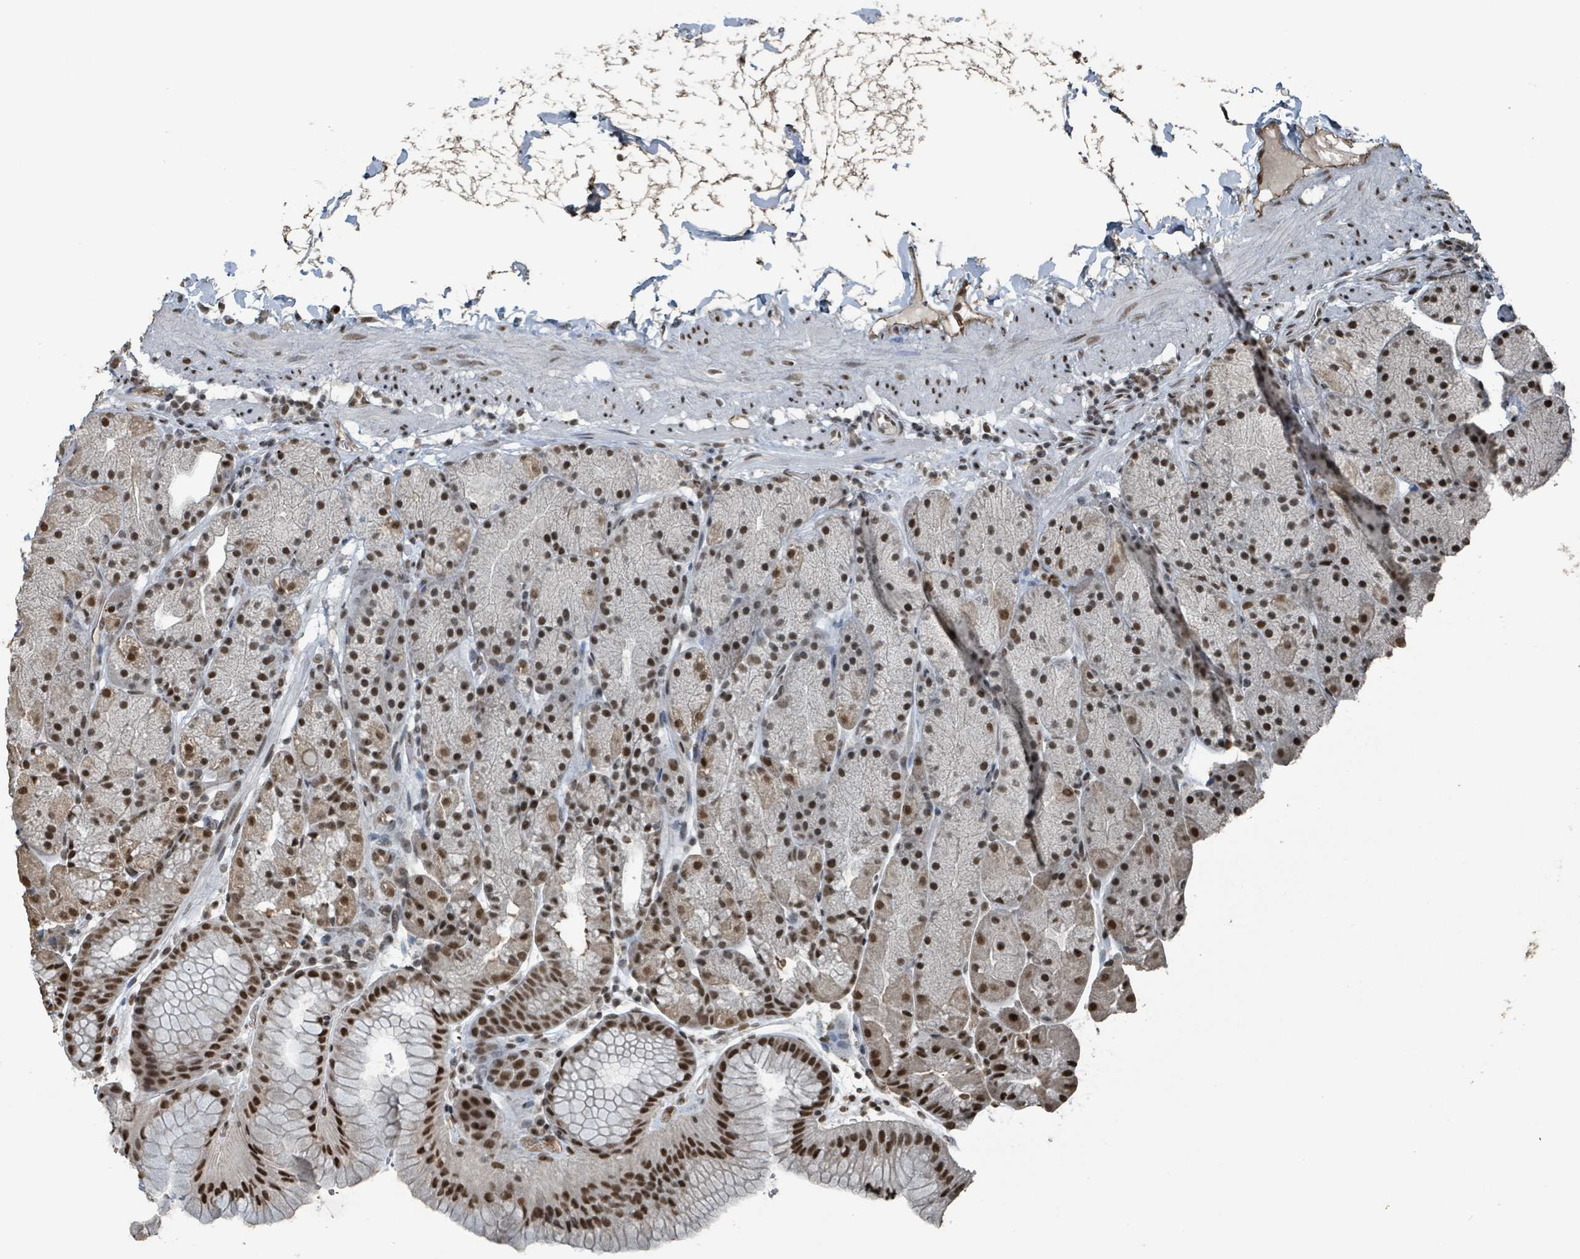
{"staining": {"intensity": "moderate", "quantity": ">75%", "location": "cytoplasmic/membranous,nuclear"}, "tissue": "stomach", "cell_type": "Glandular cells", "image_type": "normal", "snomed": [{"axis": "morphology", "description": "Normal tissue, NOS"}, {"axis": "topography", "description": "Stomach, upper"}, {"axis": "topography", "description": "Stomach, lower"}], "caption": "Unremarkable stomach demonstrates moderate cytoplasmic/membranous,nuclear expression in approximately >75% of glandular cells (Brightfield microscopy of DAB IHC at high magnification)..", "gene": "PHIP", "patient": {"sex": "male", "age": 67}}